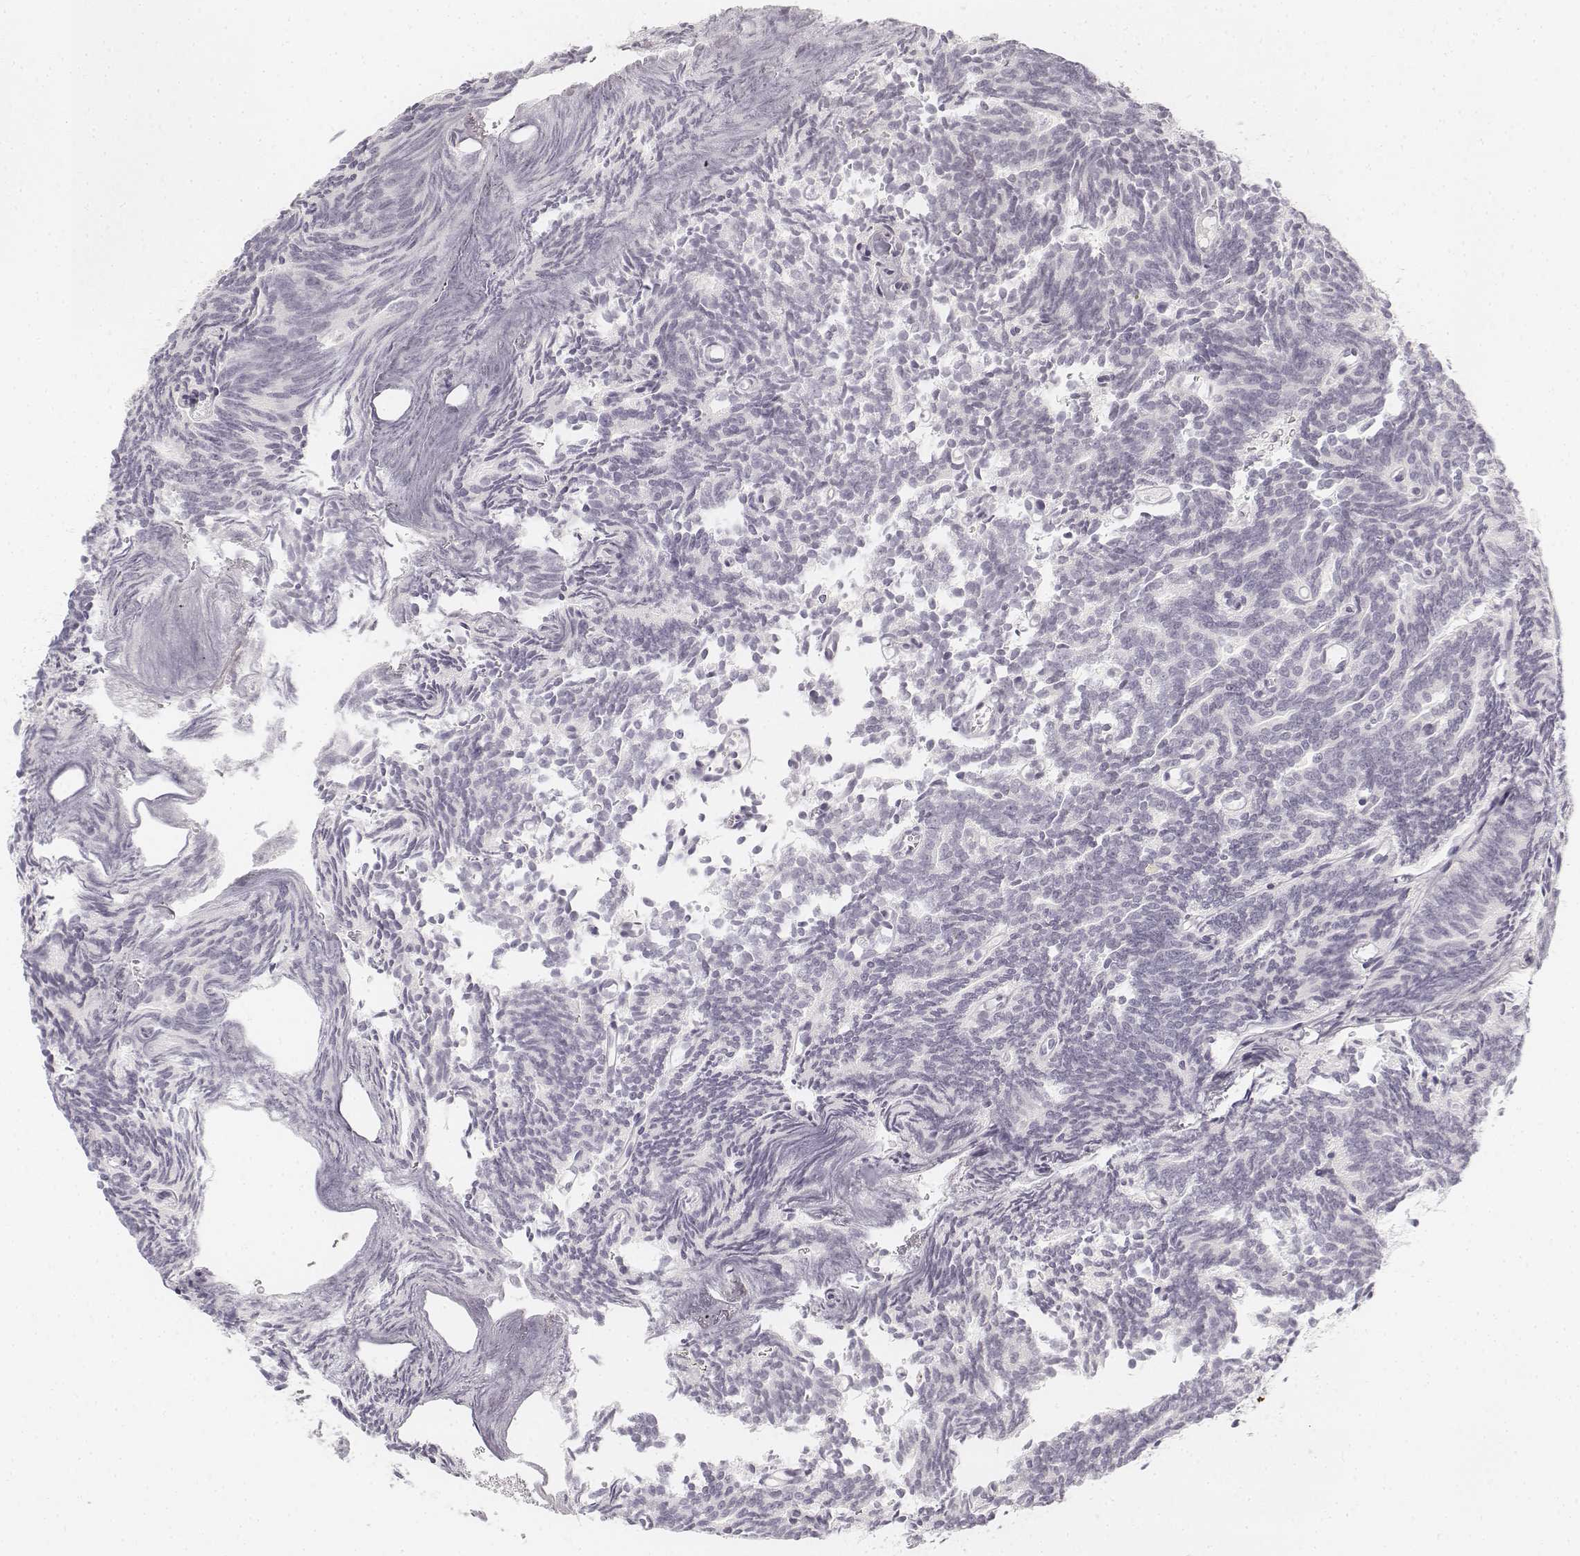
{"staining": {"intensity": "negative", "quantity": "none", "location": "none"}, "tissue": "prostate cancer", "cell_type": "Tumor cells", "image_type": "cancer", "snomed": [{"axis": "morphology", "description": "Adenocarcinoma, High grade"}, {"axis": "topography", "description": "Prostate"}], "caption": "This is a histopathology image of immunohistochemistry staining of prostate adenocarcinoma (high-grade), which shows no expression in tumor cells.", "gene": "KRT25", "patient": {"sex": "male", "age": 53}}